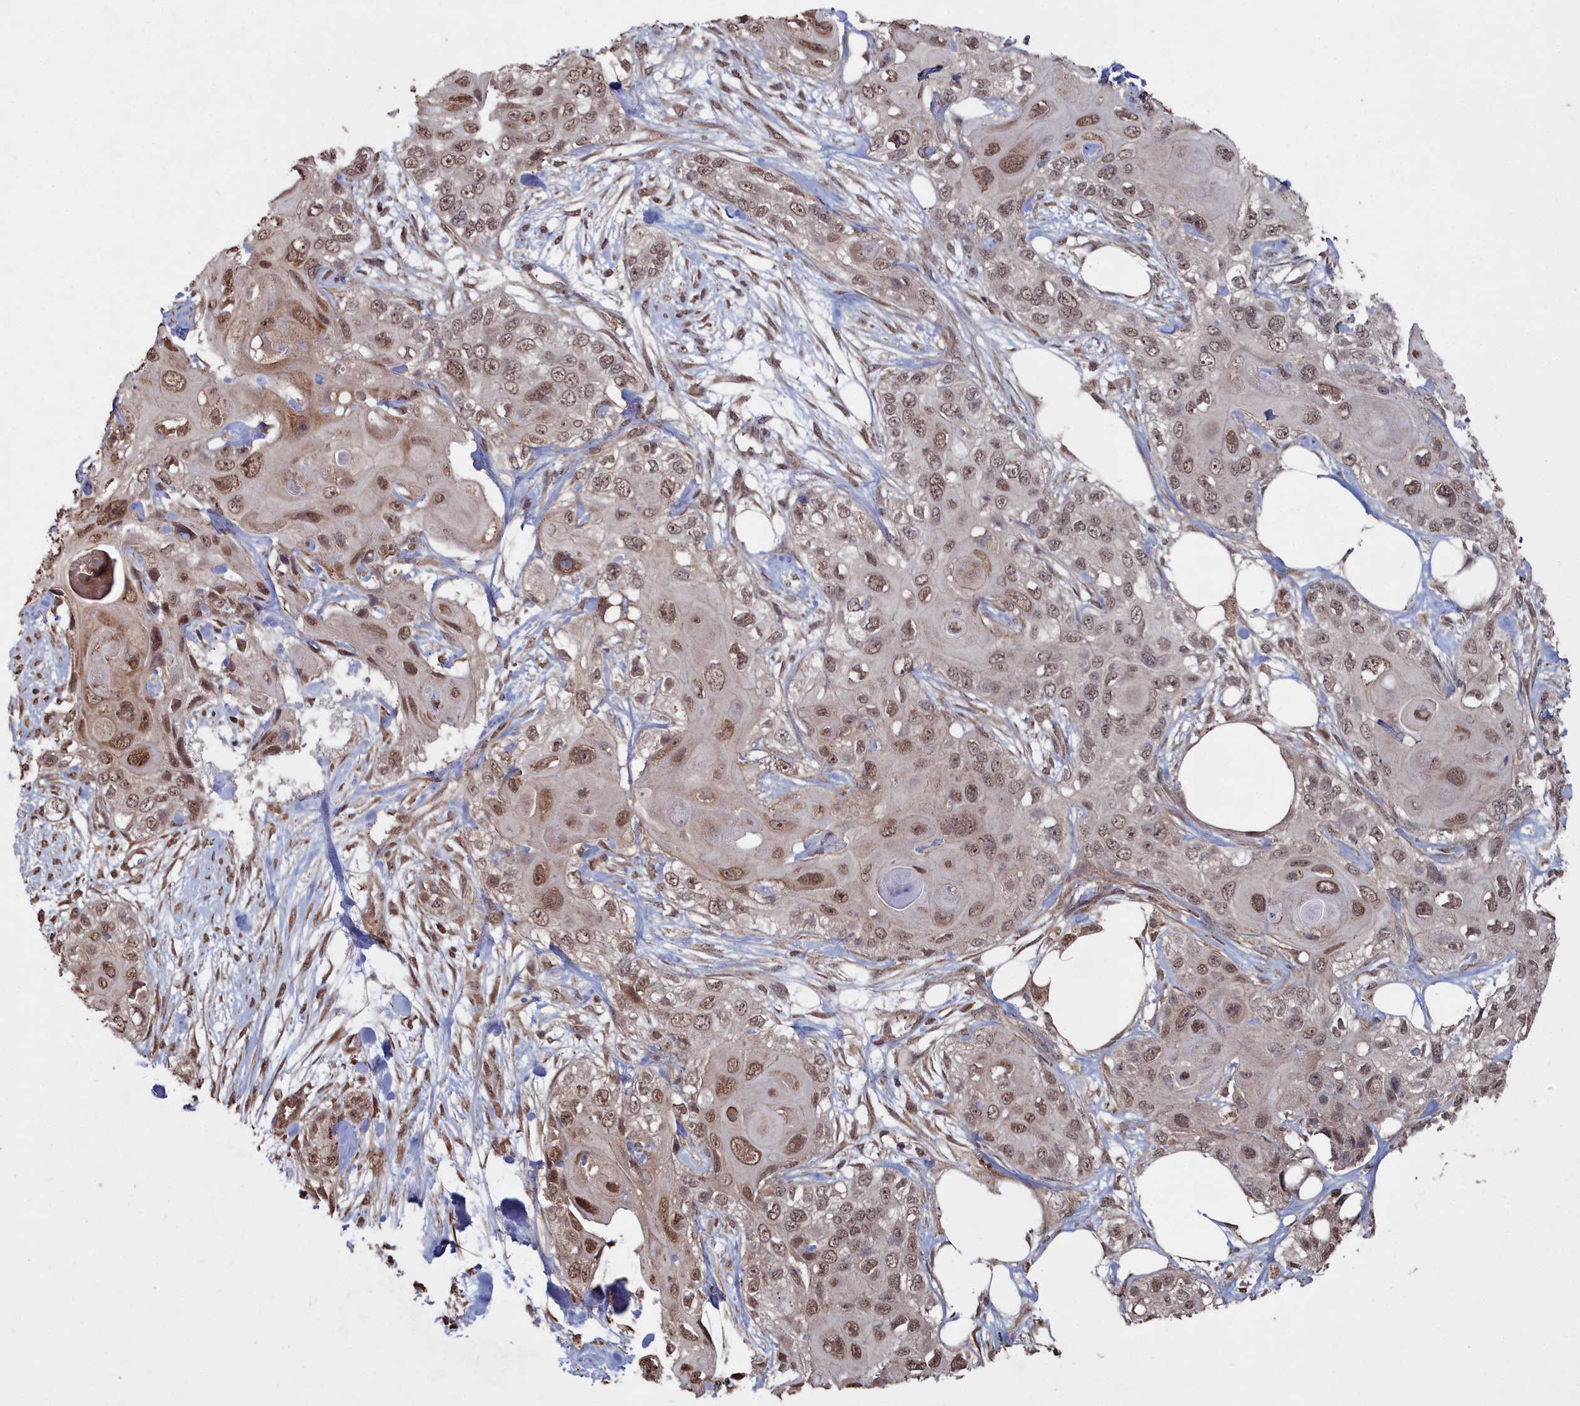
{"staining": {"intensity": "moderate", "quantity": ">75%", "location": "nuclear"}, "tissue": "skin cancer", "cell_type": "Tumor cells", "image_type": "cancer", "snomed": [{"axis": "morphology", "description": "Normal tissue, NOS"}, {"axis": "morphology", "description": "Squamous cell carcinoma, NOS"}, {"axis": "topography", "description": "Skin"}], "caption": "IHC of squamous cell carcinoma (skin) reveals medium levels of moderate nuclear positivity in approximately >75% of tumor cells.", "gene": "CCNP", "patient": {"sex": "male", "age": 72}}